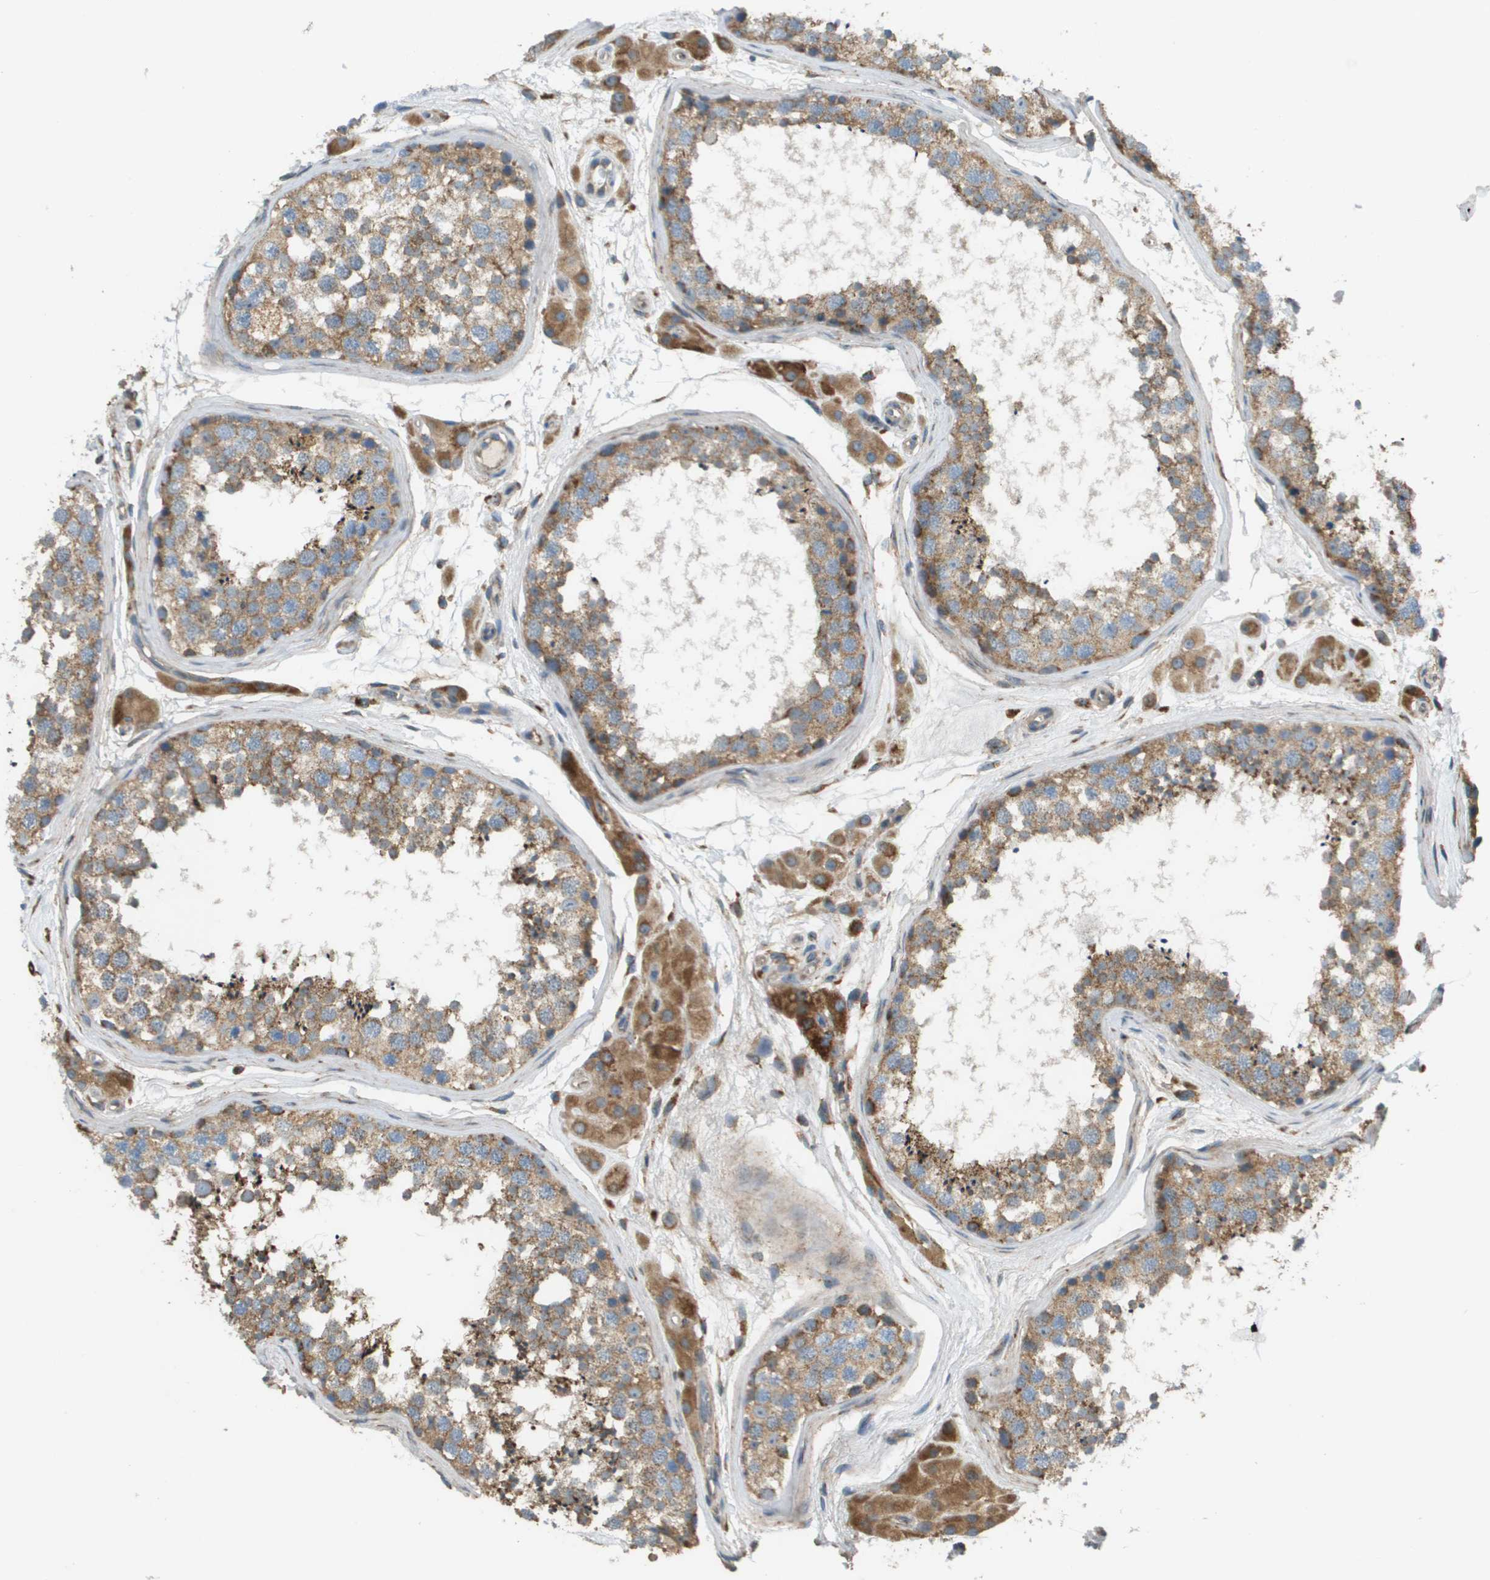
{"staining": {"intensity": "moderate", "quantity": ">75%", "location": "cytoplasmic/membranous"}, "tissue": "testis", "cell_type": "Cells in seminiferous ducts", "image_type": "normal", "snomed": [{"axis": "morphology", "description": "Normal tissue, NOS"}, {"axis": "topography", "description": "Testis"}], "caption": "Protein positivity by immunohistochemistry (IHC) displays moderate cytoplasmic/membranous staining in approximately >75% of cells in seminiferous ducts in unremarkable testis. The staining was performed using DAB to visualize the protein expression in brown, while the nuclei were stained in blue with hematoxylin (Magnification: 20x).", "gene": "NRK", "patient": {"sex": "male", "age": 56}}